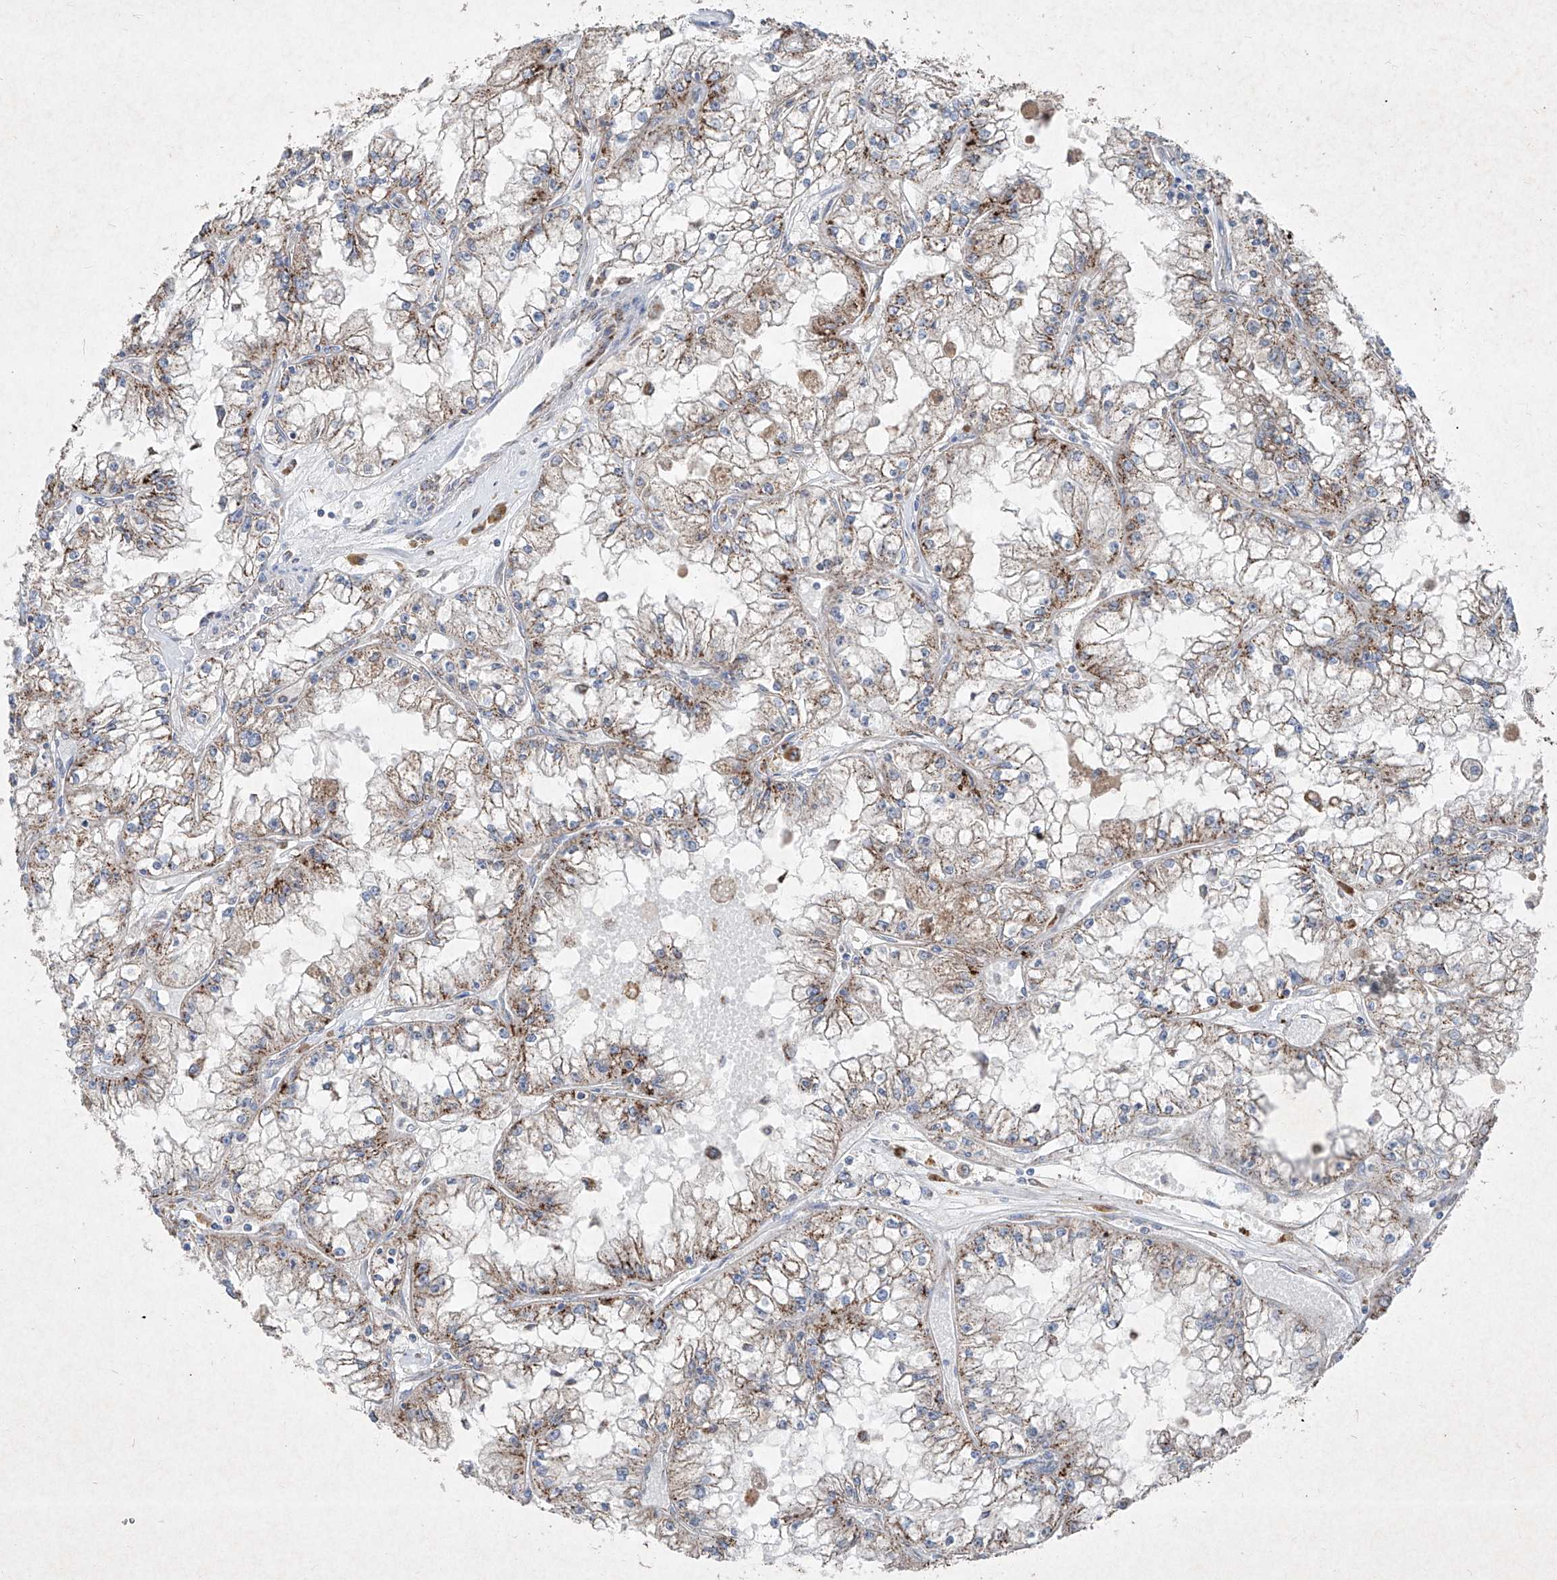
{"staining": {"intensity": "moderate", "quantity": "25%-75%", "location": "cytoplasmic/membranous"}, "tissue": "renal cancer", "cell_type": "Tumor cells", "image_type": "cancer", "snomed": [{"axis": "morphology", "description": "Adenocarcinoma, NOS"}, {"axis": "topography", "description": "Kidney"}], "caption": "Immunohistochemistry (IHC) image of neoplastic tissue: human renal cancer (adenocarcinoma) stained using immunohistochemistry (IHC) displays medium levels of moderate protein expression localized specifically in the cytoplasmic/membranous of tumor cells, appearing as a cytoplasmic/membranous brown color.", "gene": "ABCD3", "patient": {"sex": "male", "age": 56}}